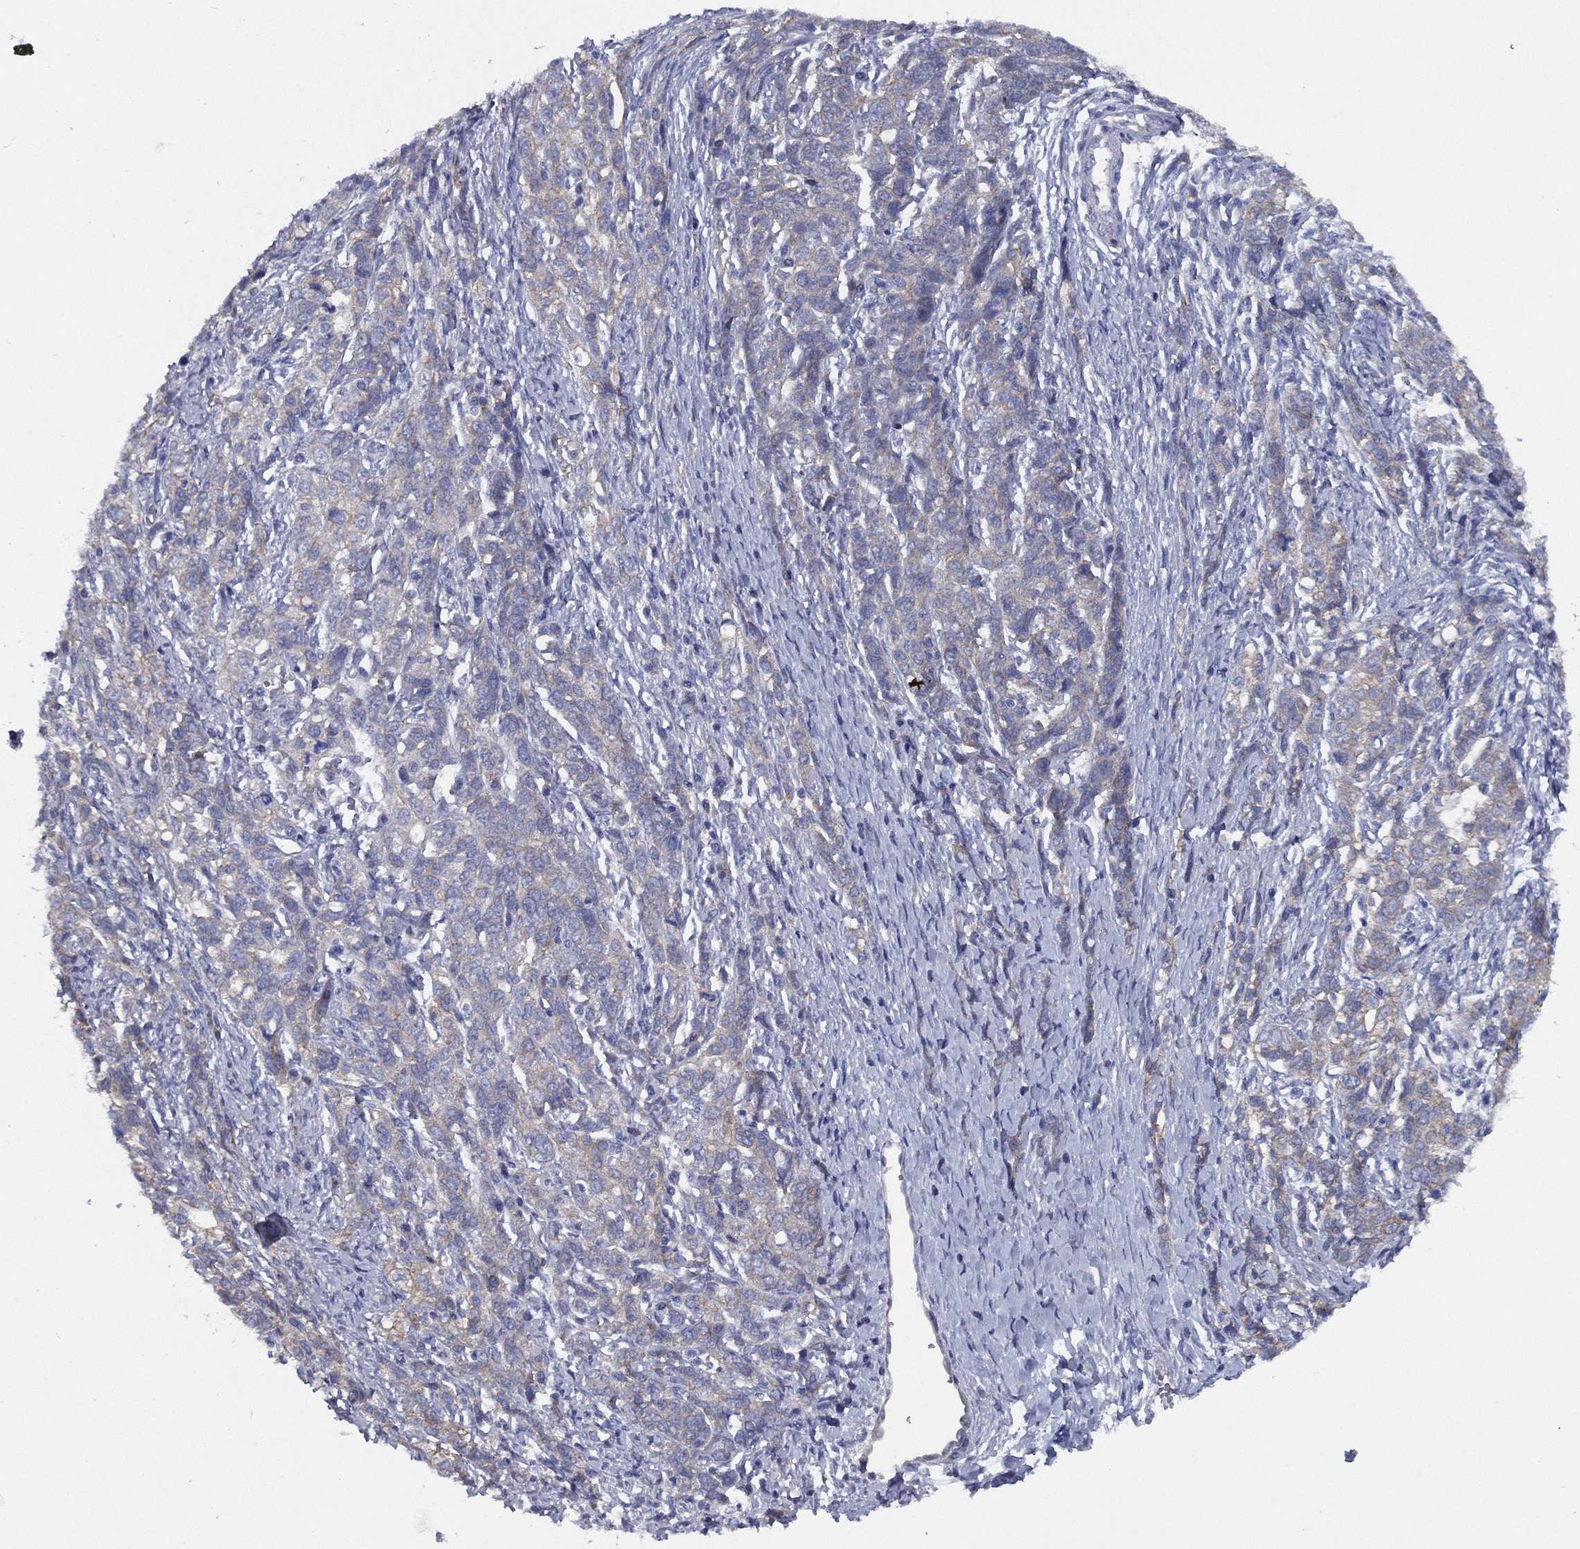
{"staining": {"intensity": "weak", "quantity": ">75%", "location": "cytoplasmic/membranous"}, "tissue": "ovarian cancer", "cell_type": "Tumor cells", "image_type": "cancer", "snomed": [{"axis": "morphology", "description": "Cystadenocarcinoma, serous, NOS"}, {"axis": "topography", "description": "Ovary"}], "caption": "This is an image of immunohistochemistry (IHC) staining of ovarian cancer, which shows weak positivity in the cytoplasmic/membranous of tumor cells.", "gene": "ZNF223", "patient": {"sex": "female", "age": 71}}